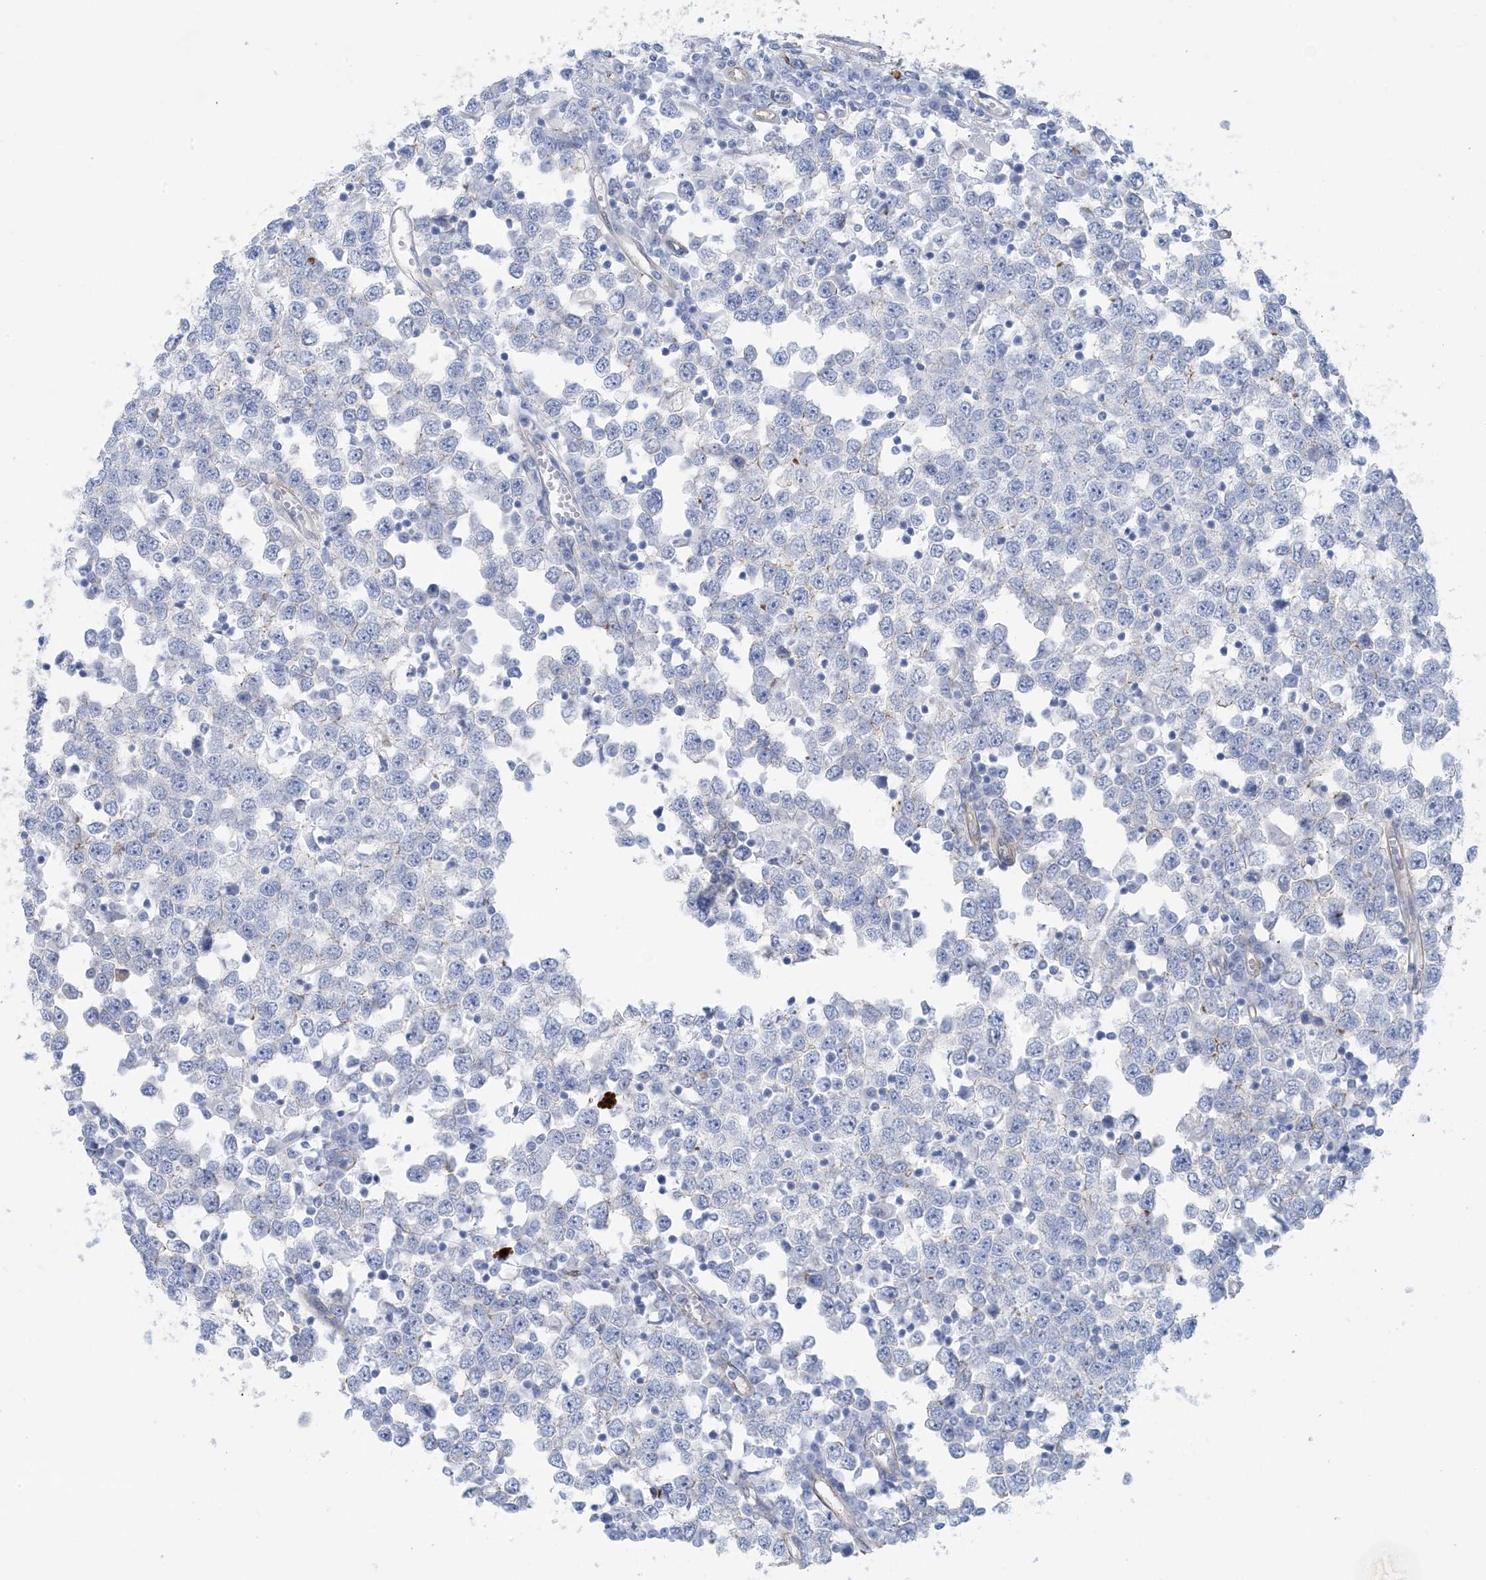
{"staining": {"intensity": "negative", "quantity": "none", "location": "none"}, "tissue": "testis cancer", "cell_type": "Tumor cells", "image_type": "cancer", "snomed": [{"axis": "morphology", "description": "Seminoma, NOS"}, {"axis": "topography", "description": "Testis"}], "caption": "Tumor cells show no significant staining in testis cancer.", "gene": "SHANK1", "patient": {"sex": "male", "age": 65}}